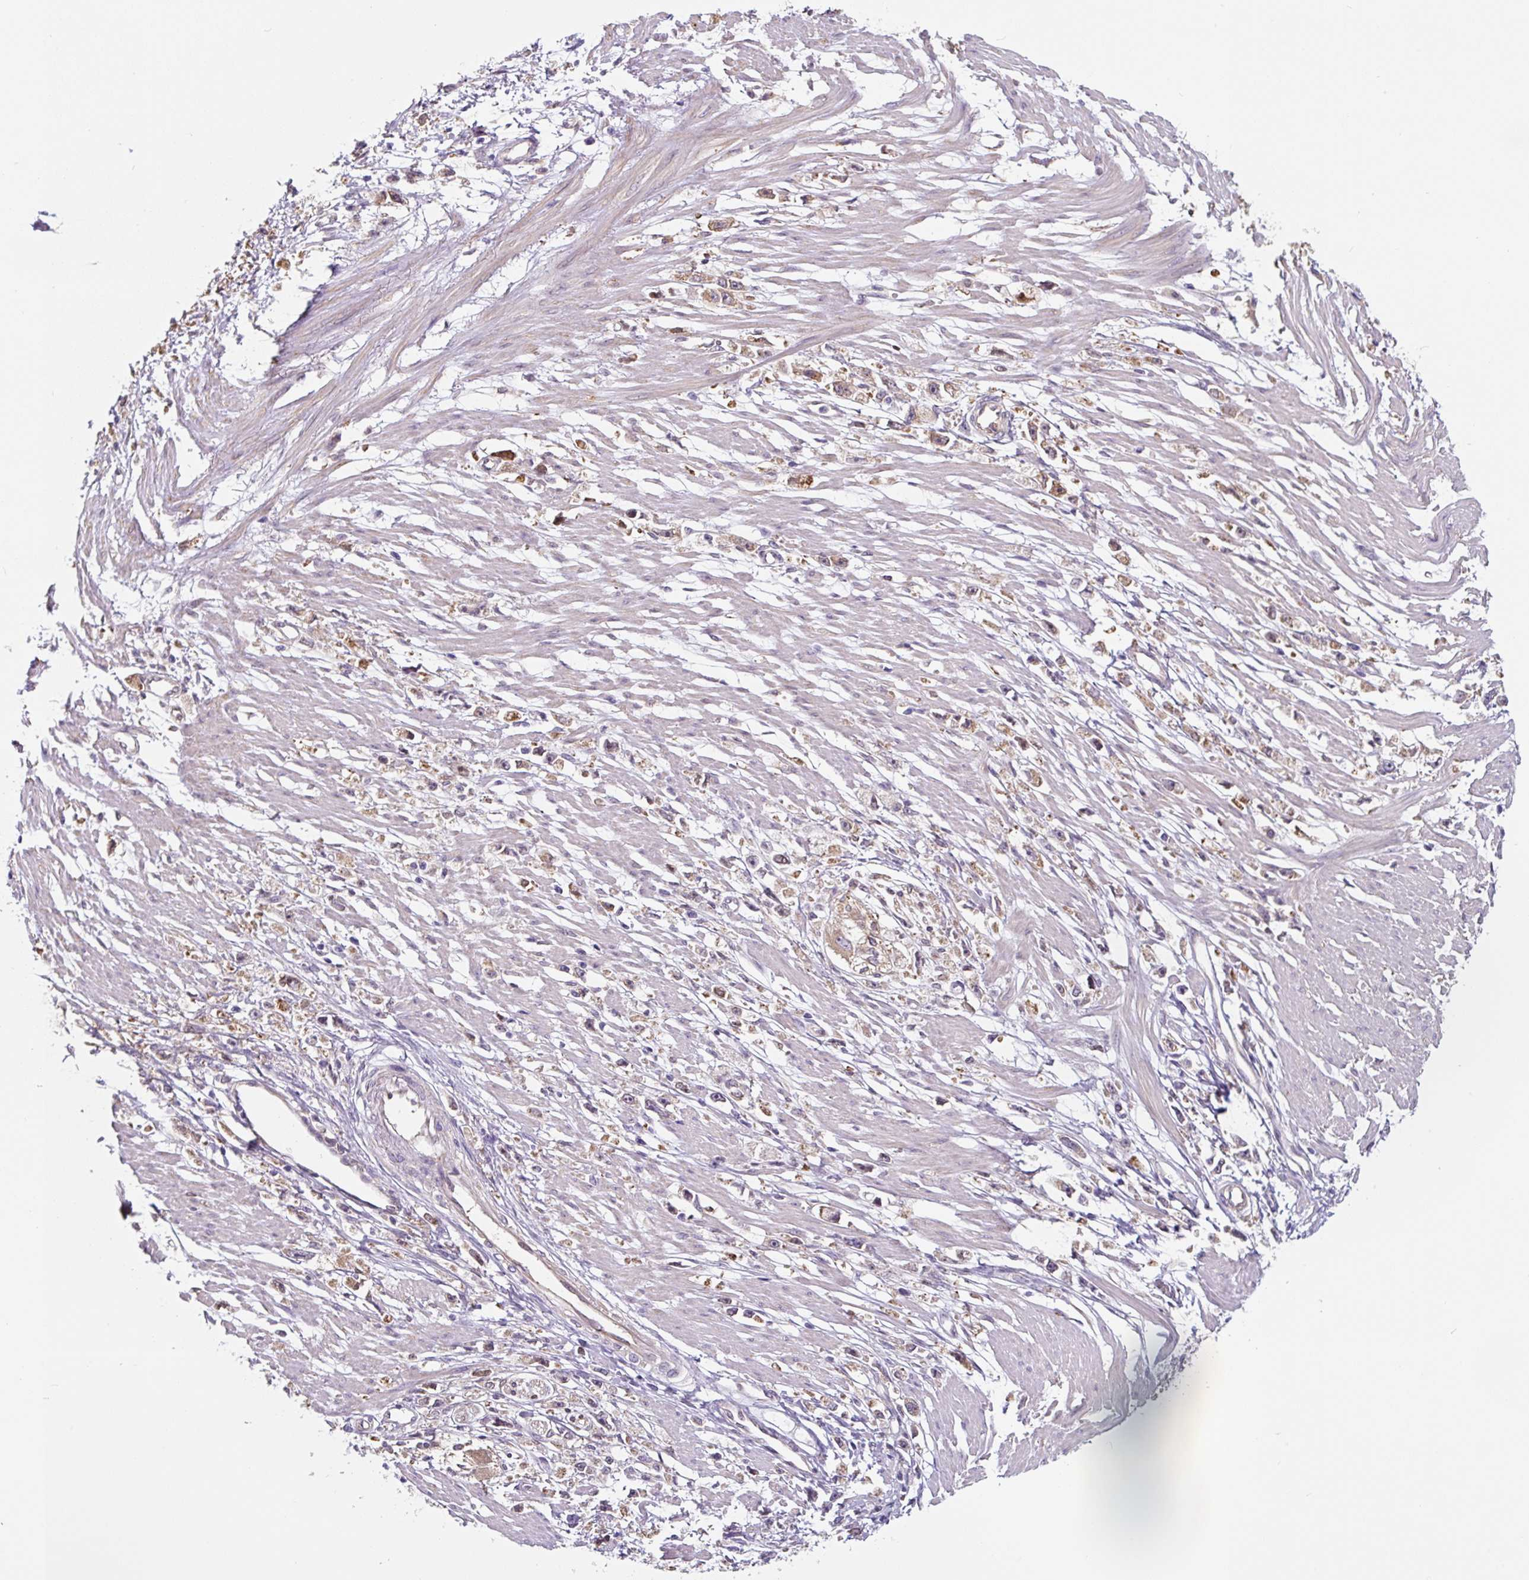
{"staining": {"intensity": "moderate", "quantity": "25%-75%", "location": "cytoplasmic/membranous"}, "tissue": "stomach cancer", "cell_type": "Tumor cells", "image_type": "cancer", "snomed": [{"axis": "morphology", "description": "Adenocarcinoma, NOS"}, {"axis": "topography", "description": "Stomach"}], "caption": "Moderate cytoplasmic/membranous expression is appreciated in approximately 25%-75% of tumor cells in stomach cancer.", "gene": "ASRGL1", "patient": {"sex": "female", "age": 59}}